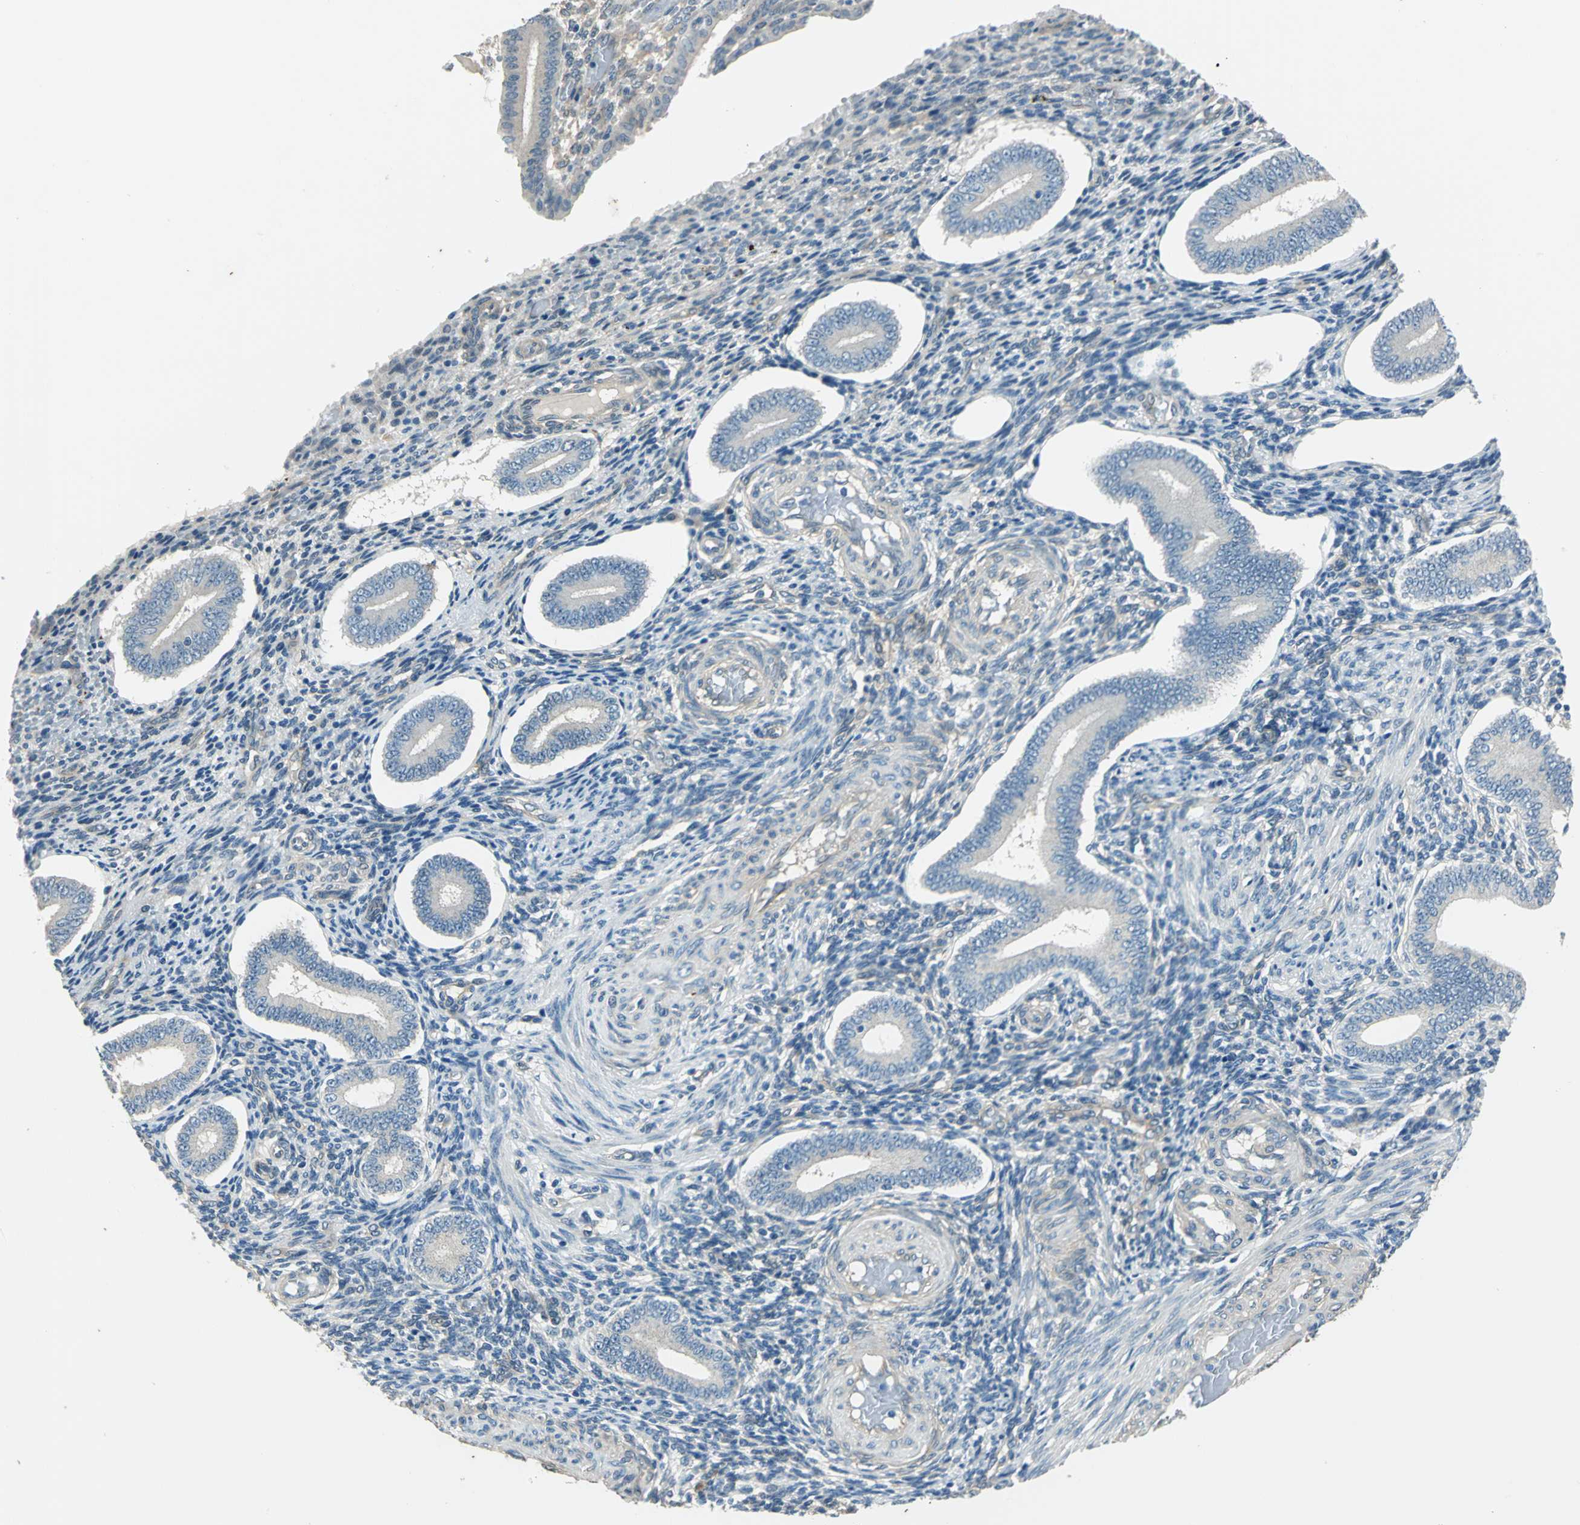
{"staining": {"intensity": "weak", "quantity": "25%-75%", "location": "cytoplasmic/membranous"}, "tissue": "endometrium", "cell_type": "Cells in endometrial stroma", "image_type": "normal", "snomed": [{"axis": "morphology", "description": "Normal tissue, NOS"}, {"axis": "topography", "description": "Endometrium"}], "caption": "High-magnification brightfield microscopy of benign endometrium stained with DAB (3,3'-diaminobenzidine) (brown) and counterstained with hematoxylin (blue). cells in endometrial stroma exhibit weak cytoplasmic/membranous staining is appreciated in about25%-75% of cells.", "gene": "CDC42EP1", "patient": {"sex": "female", "age": 42}}